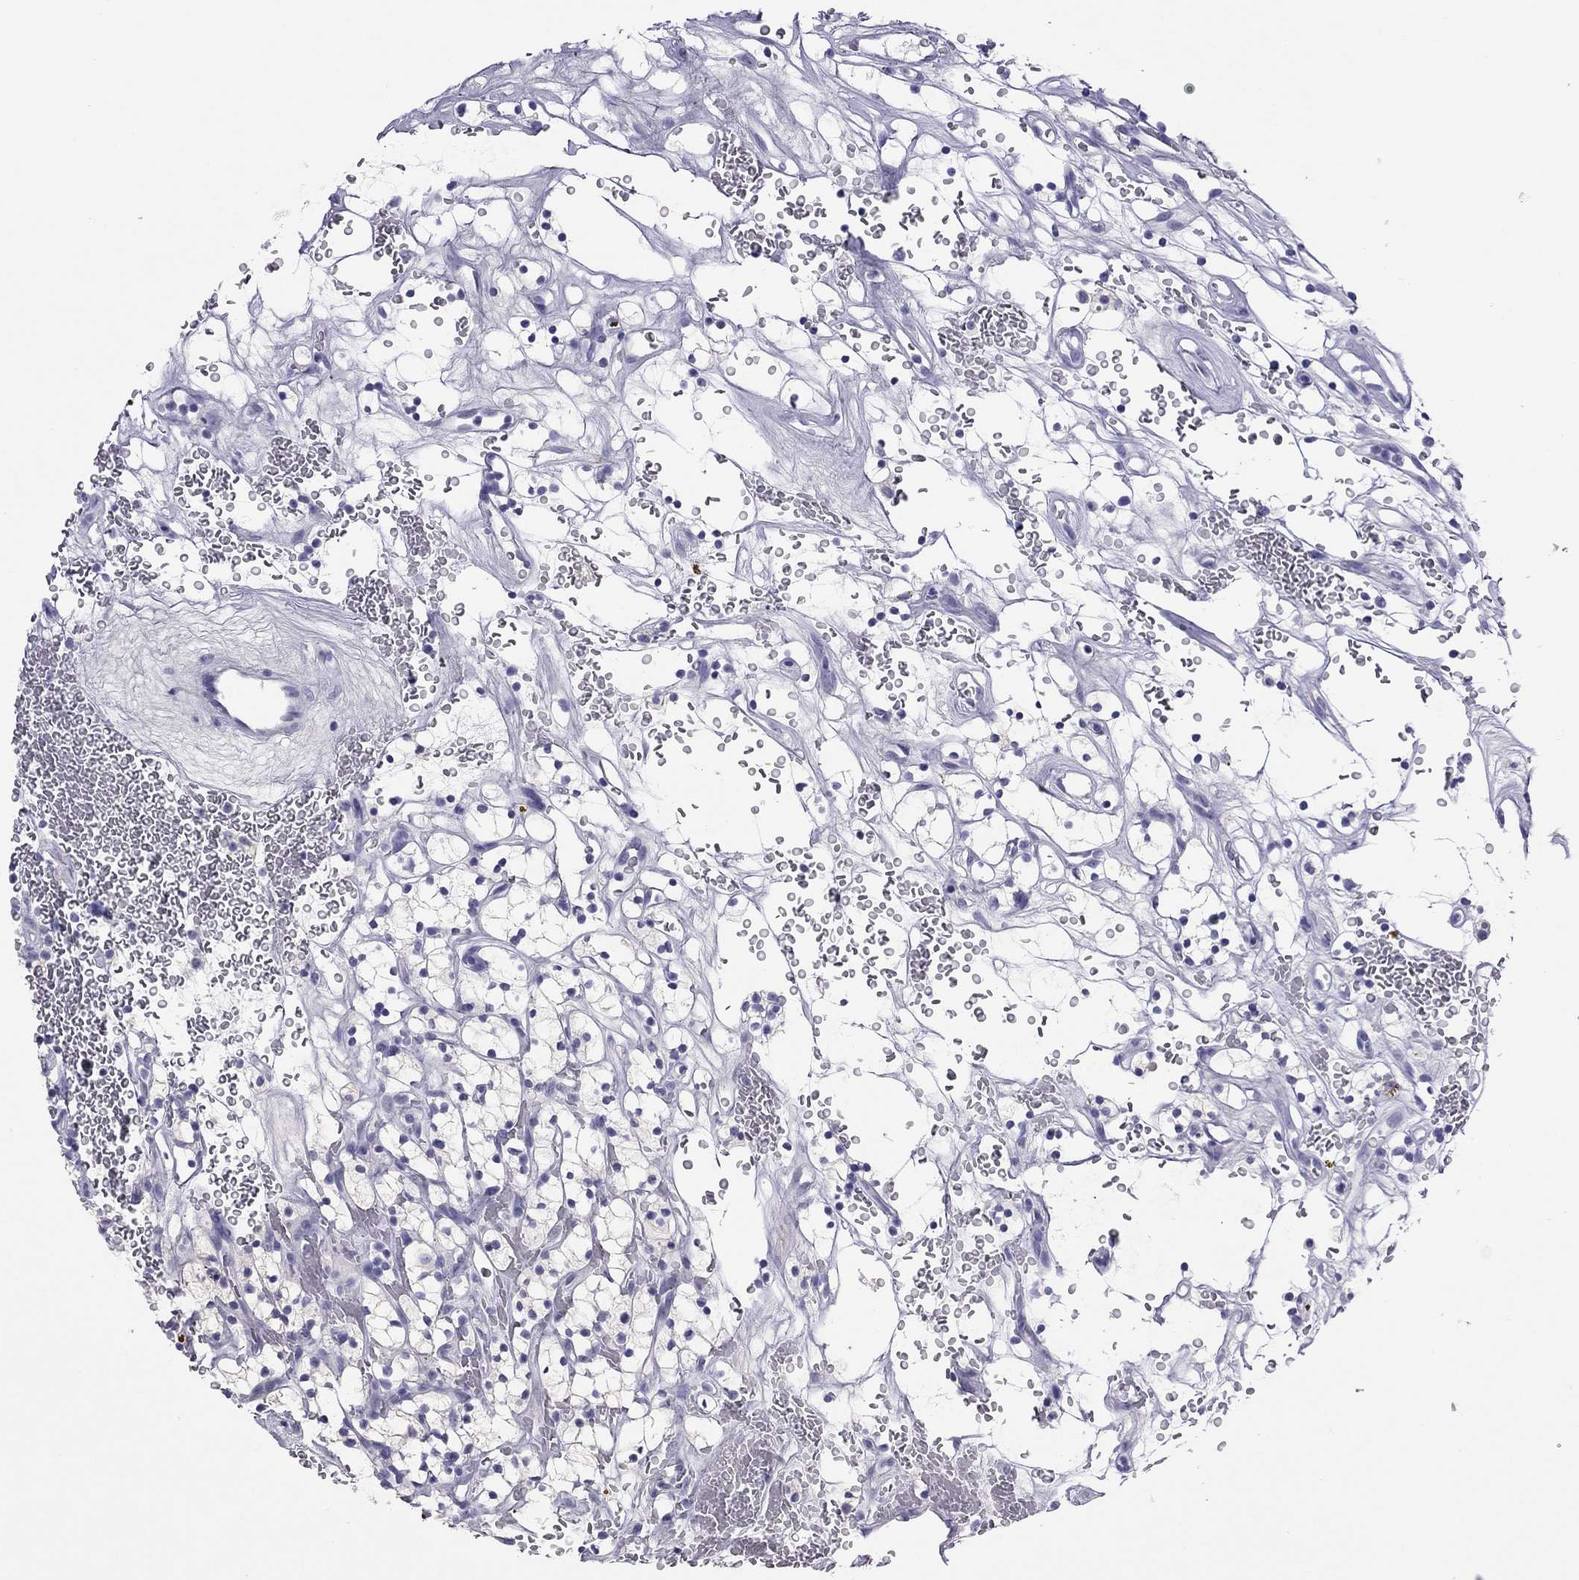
{"staining": {"intensity": "negative", "quantity": "none", "location": "none"}, "tissue": "renal cancer", "cell_type": "Tumor cells", "image_type": "cancer", "snomed": [{"axis": "morphology", "description": "Adenocarcinoma, NOS"}, {"axis": "topography", "description": "Kidney"}], "caption": "Immunohistochemistry (IHC) photomicrograph of neoplastic tissue: human renal cancer stained with DAB (3,3'-diaminobenzidine) exhibits no significant protein positivity in tumor cells. (DAB immunohistochemistry (IHC), high magnification).", "gene": "ODF4", "patient": {"sex": "female", "age": 64}}